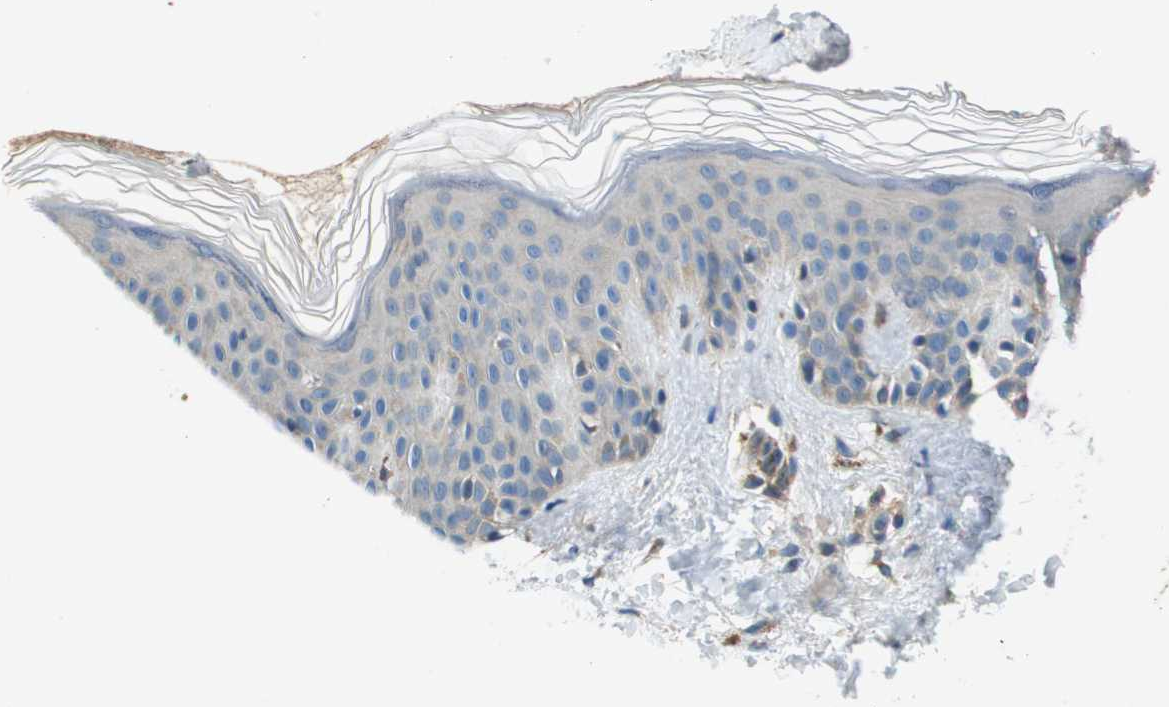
{"staining": {"intensity": "moderate", "quantity": ">75%", "location": "cytoplasmic/membranous"}, "tissue": "skin", "cell_type": "Fibroblasts", "image_type": "normal", "snomed": [{"axis": "morphology", "description": "Normal tissue, NOS"}, {"axis": "topography", "description": "Skin"}], "caption": "The histopathology image displays staining of unremarkable skin, revealing moderate cytoplasmic/membranous protein expression (brown color) within fibroblasts. (IHC, brightfield microscopy, high magnification).", "gene": "SAMSN1", "patient": {"sex": "male", "age": 40}}